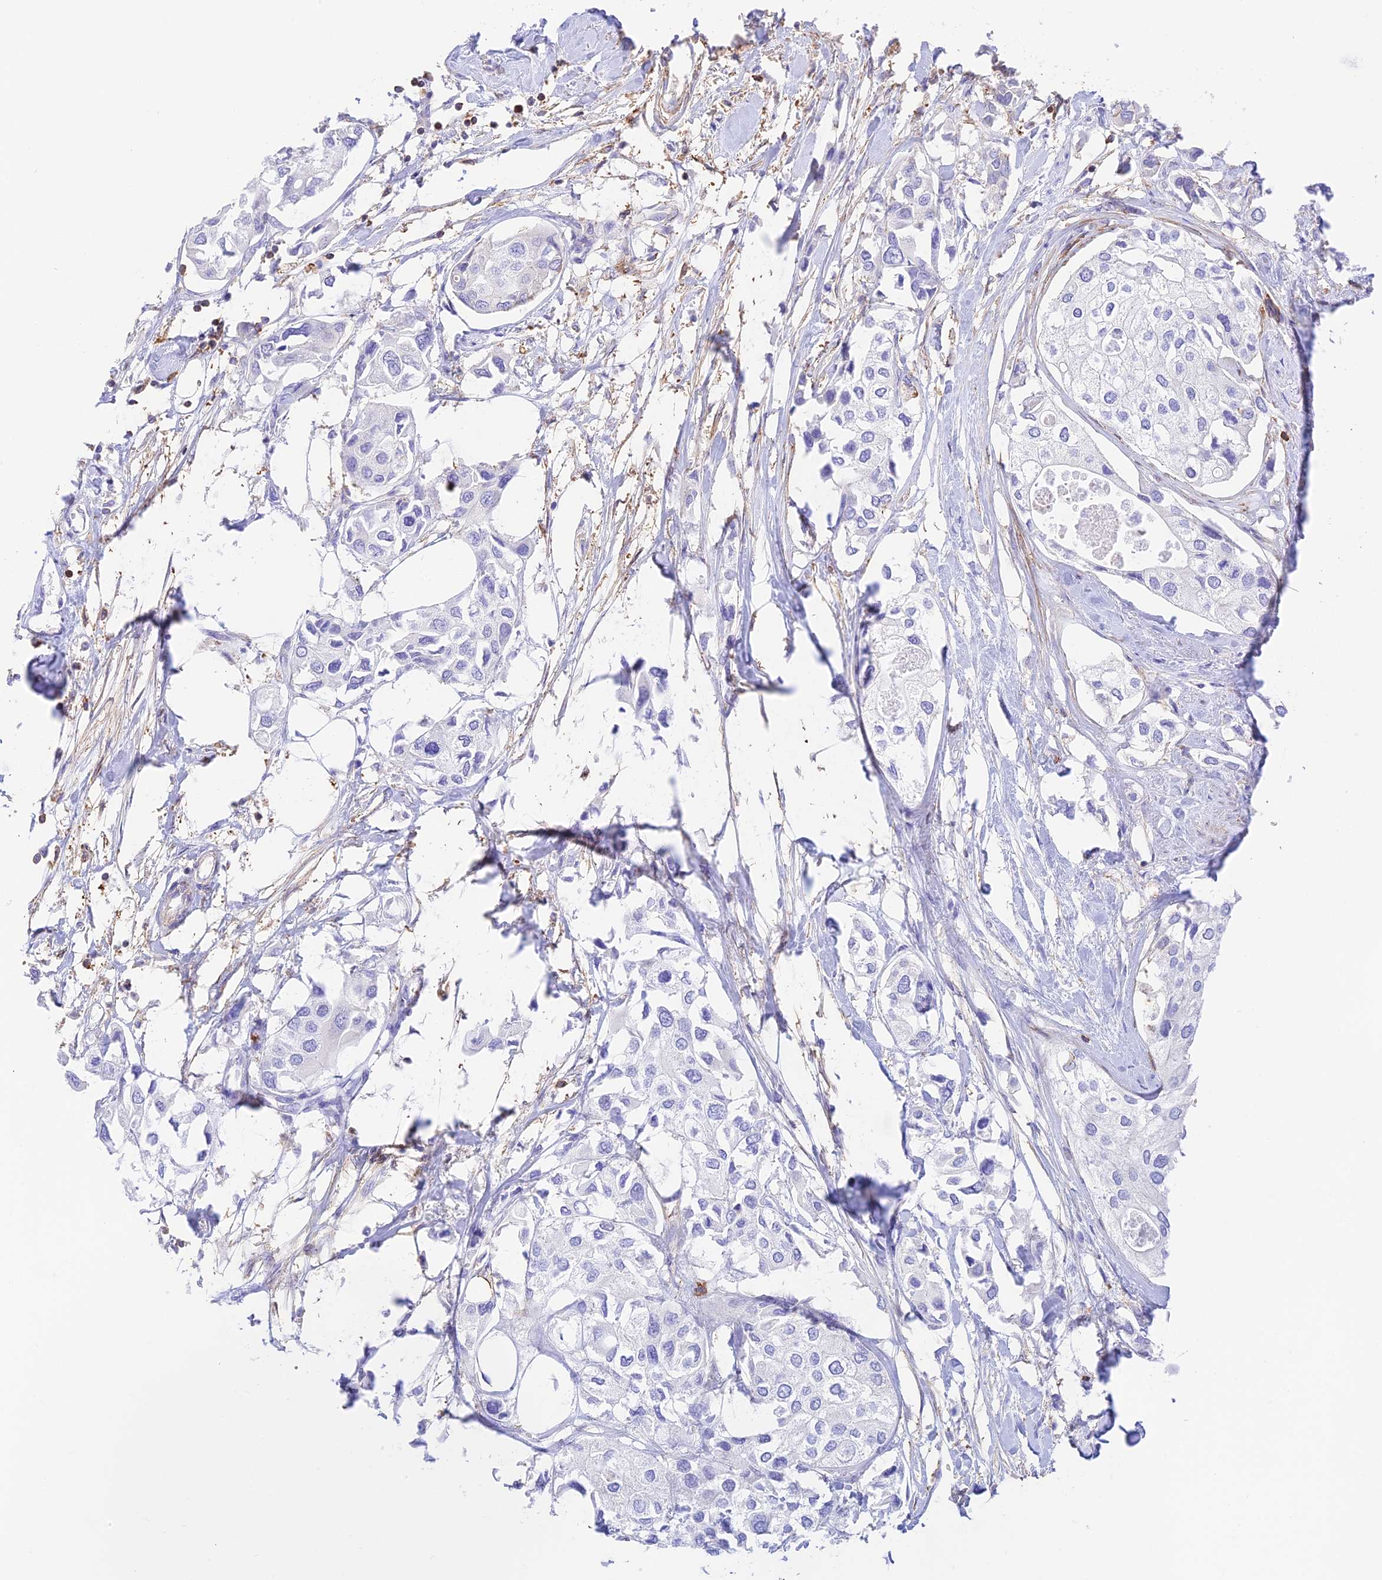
{"staining": {"intensity": "negative", "quantity": "none", "location": "none"}, "tissue": "urothelial cancer", "cell_type": "Tumor cells", "image_type": "cancer", "snomed": [{"axis": "morphology", "description": "Urothelial carcinoma, High grade"}, {"axis": "topography", "description": "Urinary bladder"}], "caption": "There is no significant expression in tumor cells of urothelial cancer.", "gene": "DENND1C", "patient": {"sex": "male", "age": 64}}